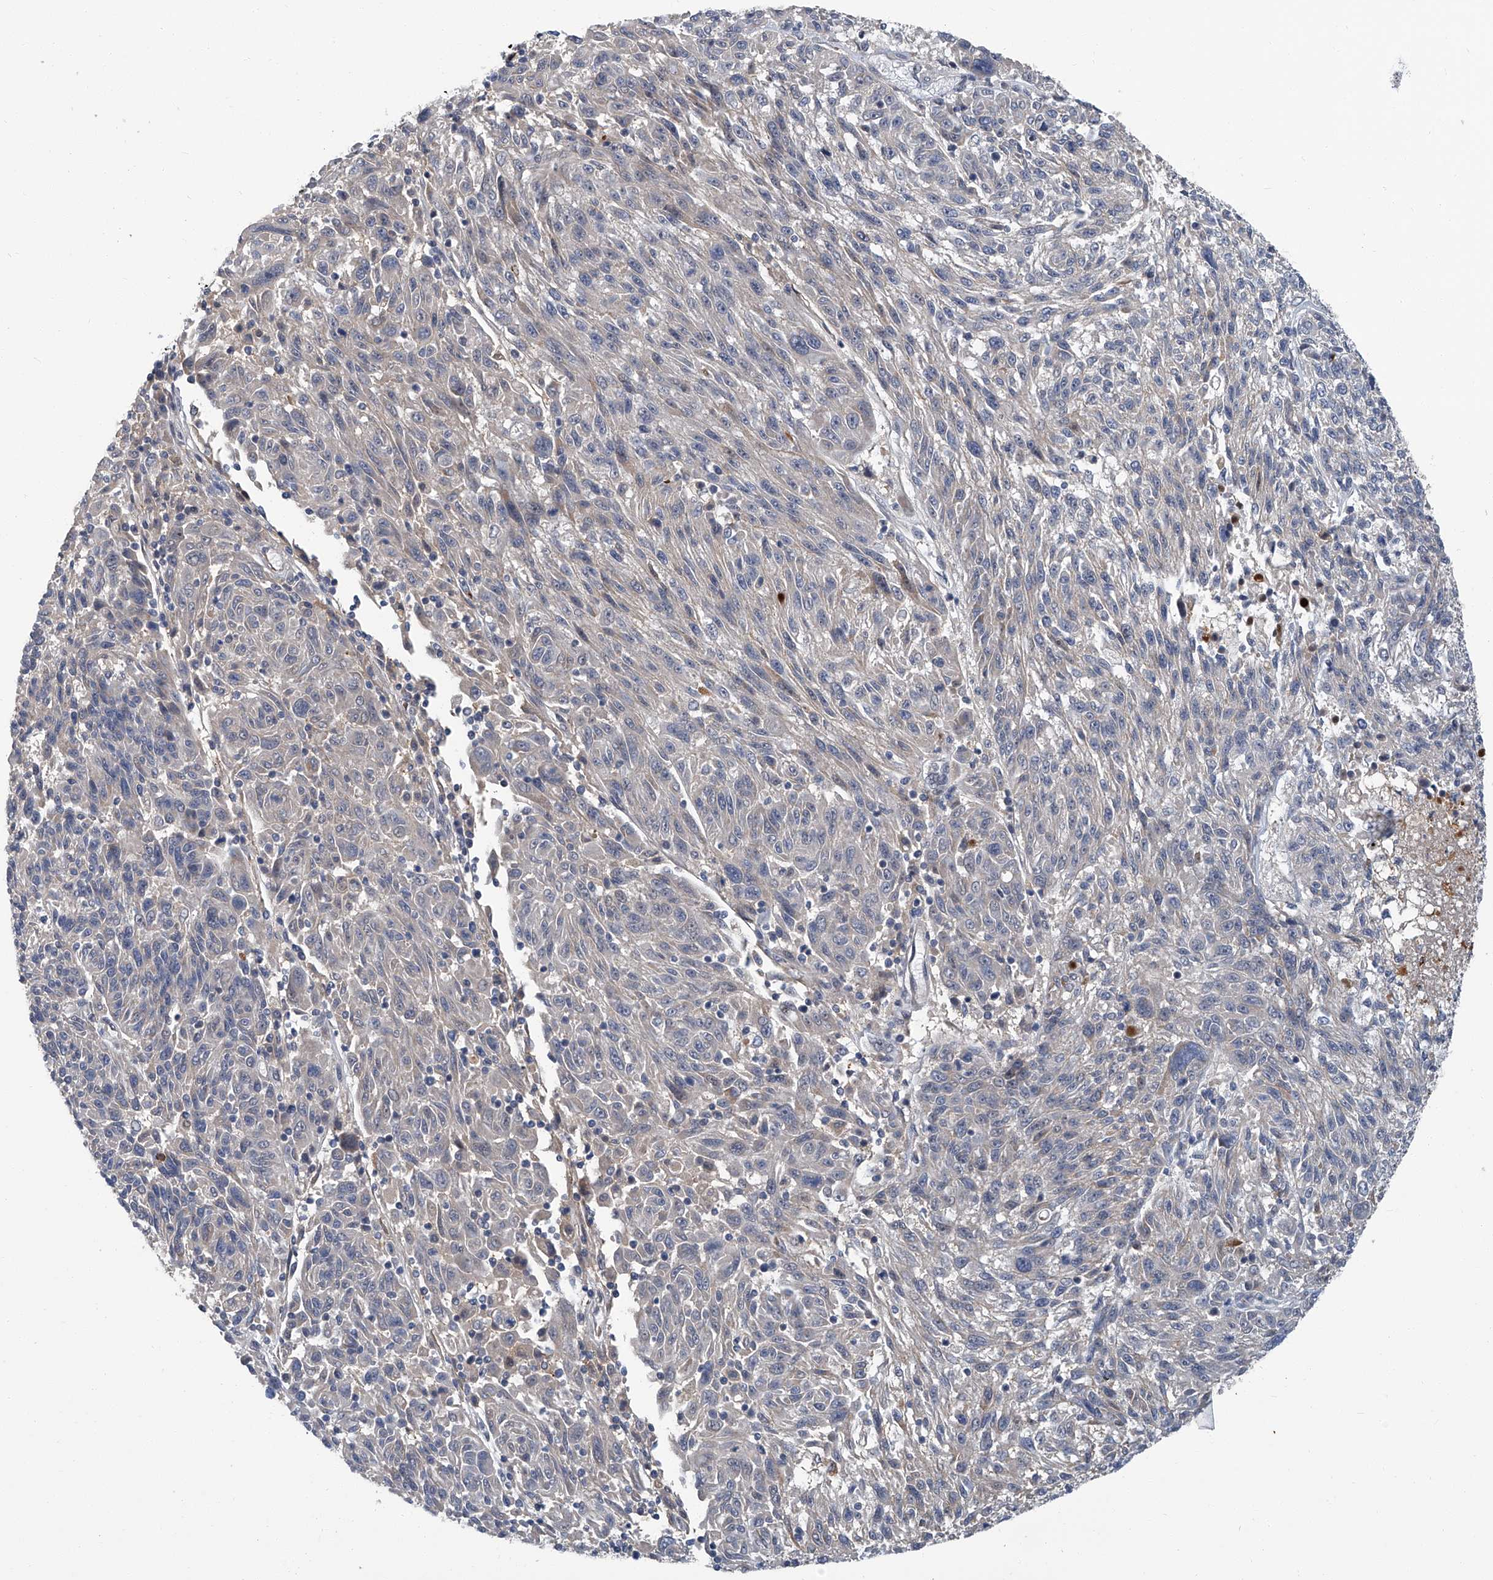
{"staining": {"intensity": "negative", "quantity": "none", "location": "none"}, "tissue": "melanoma", "cell_type": "Tumor cells", "image_type": "cancer", "snomed": [{"axis": "morphology", "description": "Malignant melanoma, NOS"}, {"axis": "topography", "description": "Skin"}], "caption": "Malignant melanoma stained for a protein using immunohistochemistry (IHC) shows no positivity tumor cells.", "gene": "AKNAD1", "patient": {"sex": "male", "age": 53}}